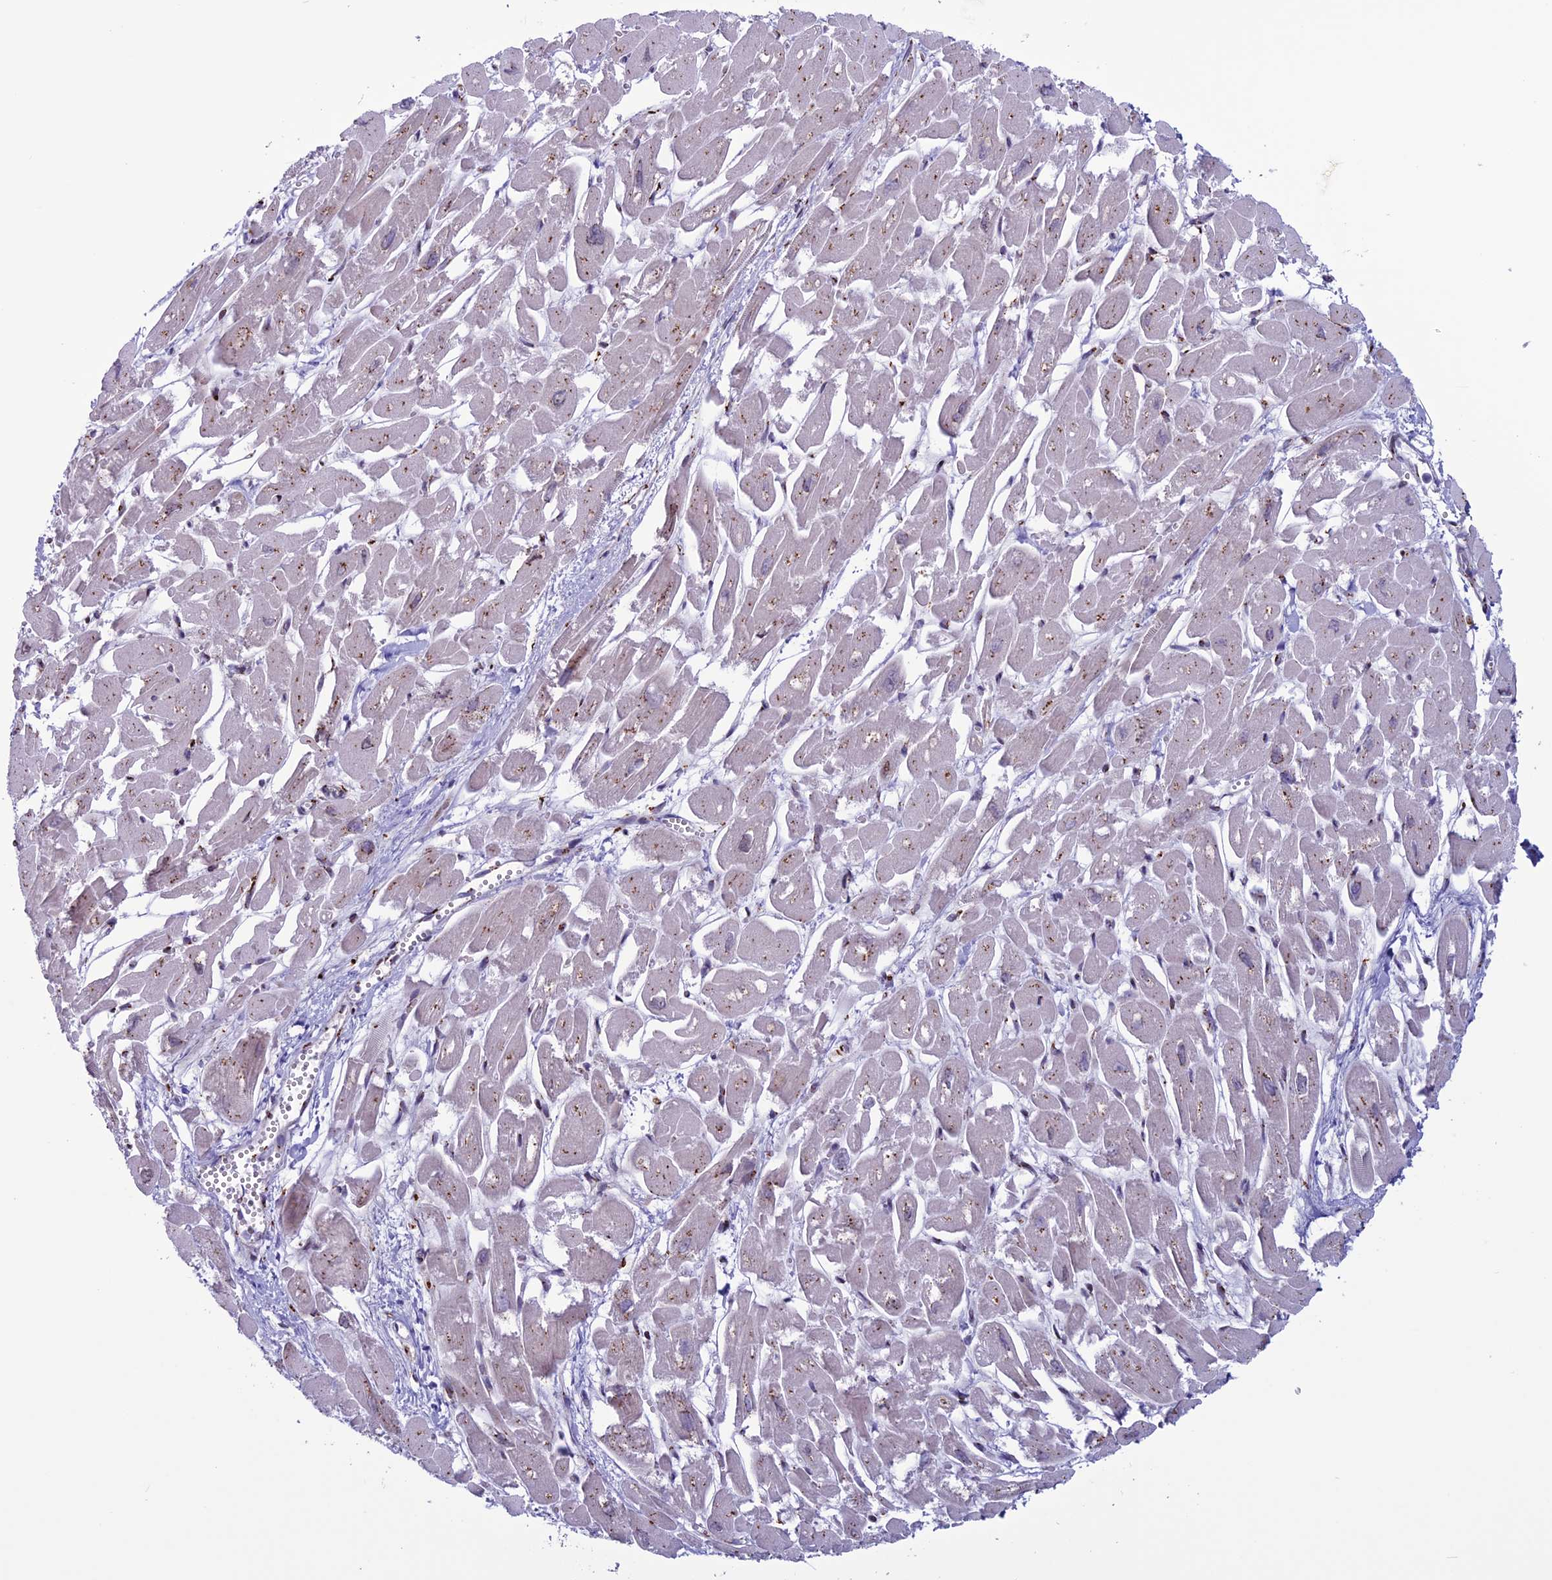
{"staining": {"intensity": "moderate", "quantity": "25%-75%", "location": "cytoplasmic/membranous"}, "tissue": "heart muscle", "cell_type": "Cardiomyocytes", "image_type": "normal", "snomed": [{"axis": "morphology", "description": "Normal tissue, NOS"}, {"axis": "topography", "description": "Heart"}], "caption": "IHC (DAB) staining of benign heart muscle exhibits moderate cytoplasmic/membranous protein staining in about 25%-75% of cardiomyocytes.", "gene": "PLEKHA4", "patient": {"sex": "male", "age": 54}}